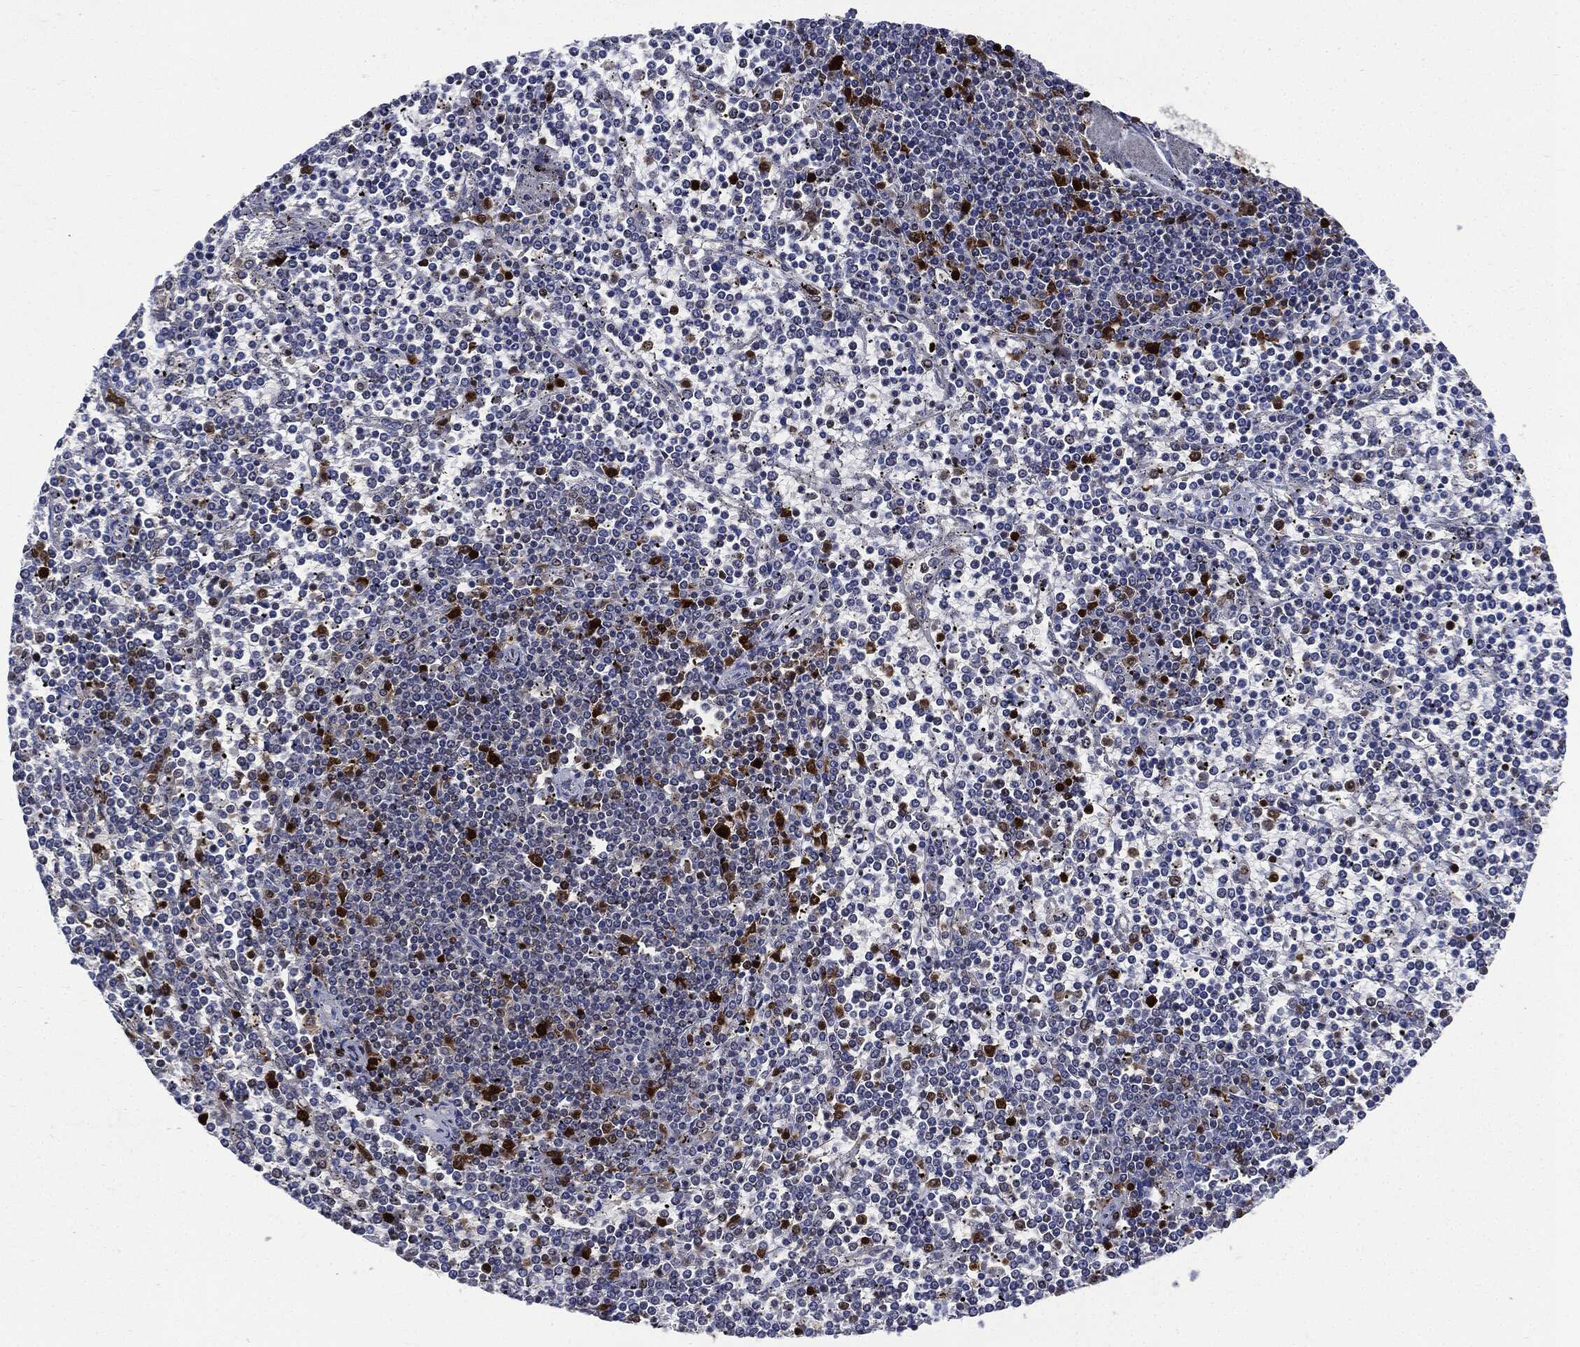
{"staining": {"intensity": "strong", "quantity": "<25%", "location": "nuclear"}, "tissue": "lymphoma", "cell_type": "Tumor cells", "image_type": "cancer", "snomed": [{"axis": "morphology", "description": "Malignant lymphoma, non-Hodgkin's type, Low grade"}, {"axis": "topography", "description": "Spleen"}], "caption": "Protein staining reveals strong nuclear positivity in approximately <25% of tumor cells in lymphoma.", "gene": "PCNA", "patient": {"sex": "female", "age": 19}}